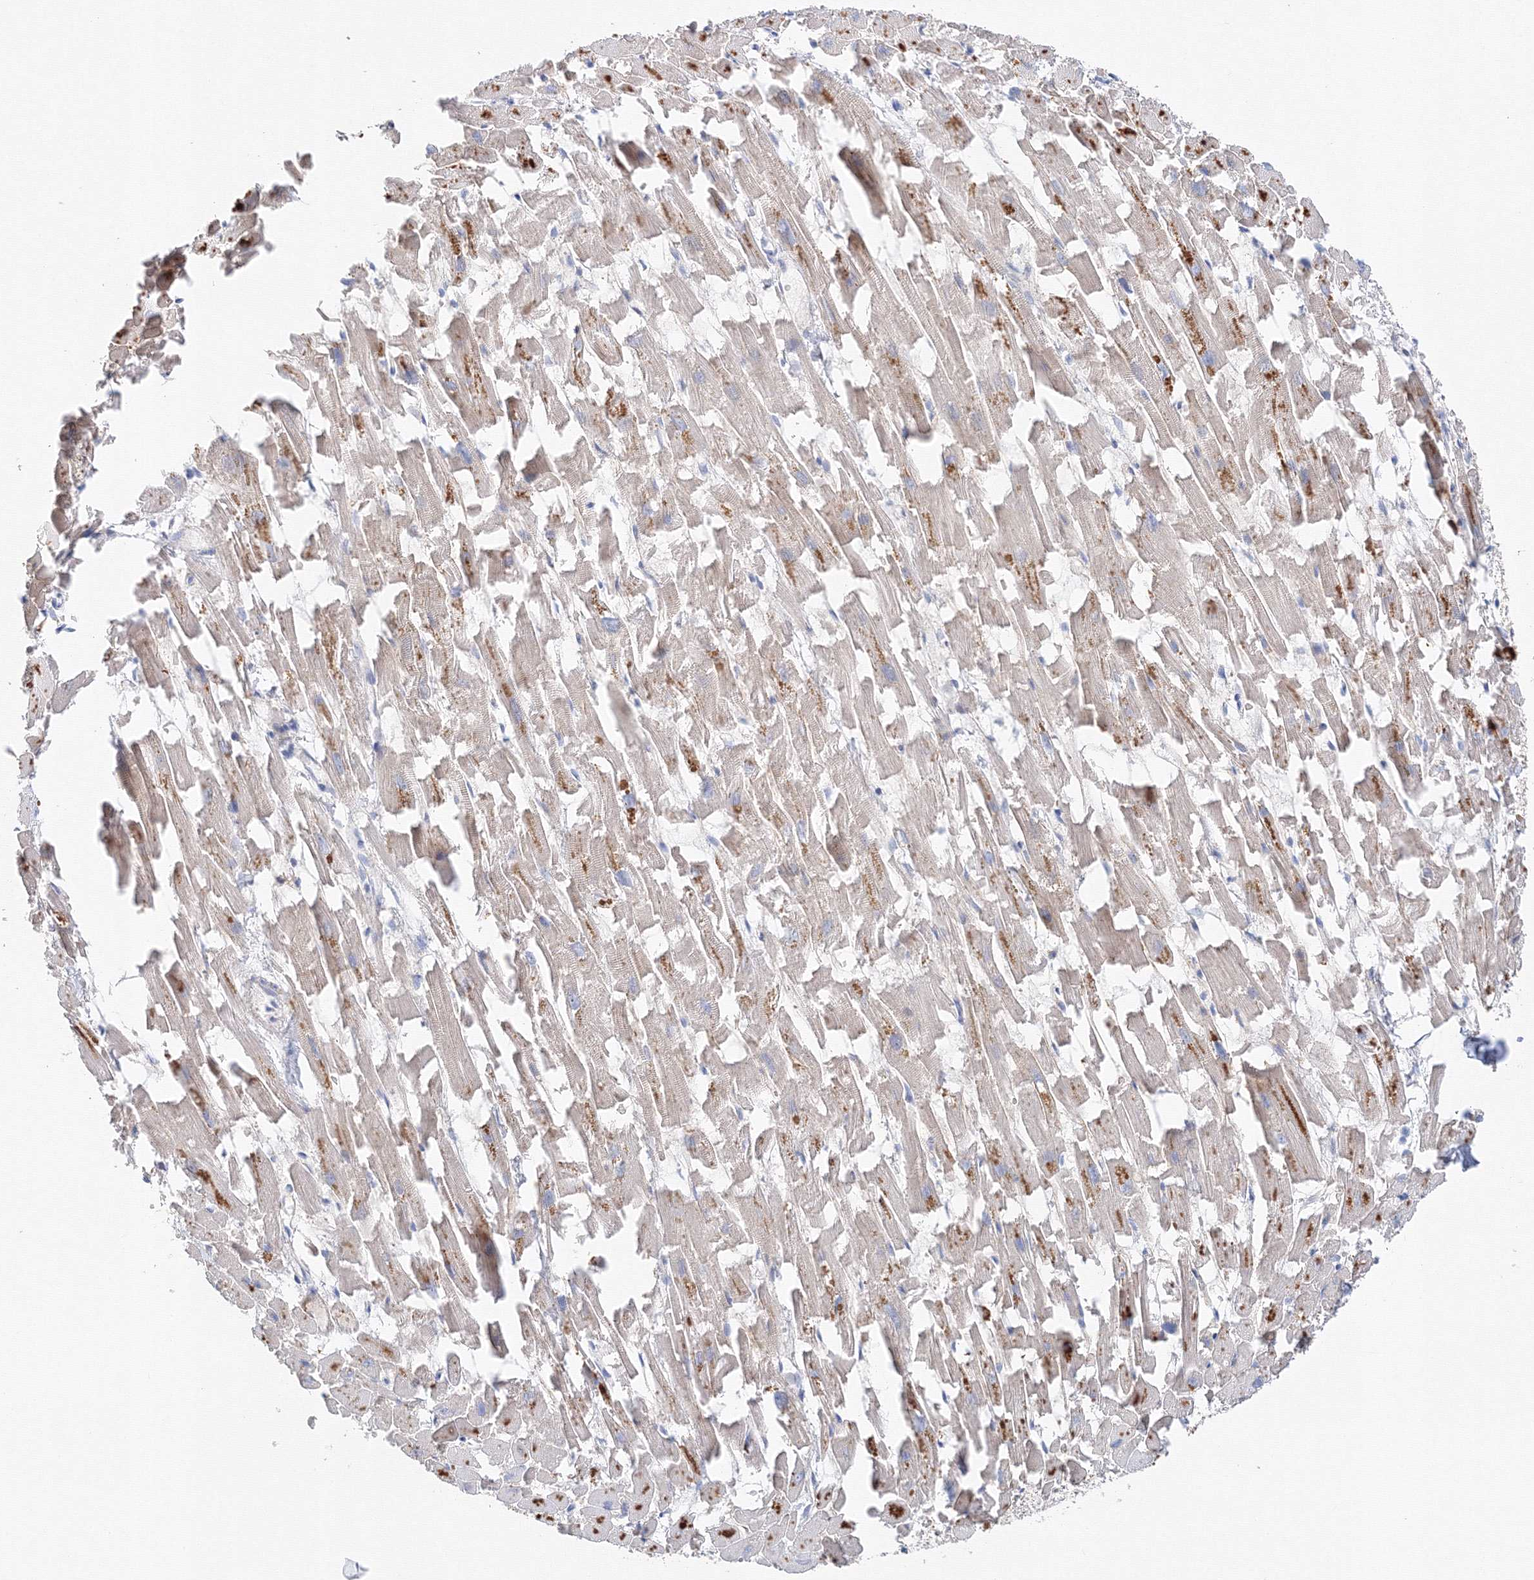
{"staining": {"intensity": "weak", "quantity": ">75%", "location": "cytoplasmic/membranous"}, "tissue": "heart muscle", "cell_type": "Cardiomyocytes", "image_type": "normal", "snomed": [{"axis": "morphology", "description": "Normal tissue, NOS"}, {"axis": "topography", "description": "Heart"}], "caption": "Heart muscle stained with IHC reveals weak cytoplasmic/membranous expression in about >75% of cardiomyocytes.", "gene": "DIS3L2", "patient": {"sex": "female", "age": 64}}